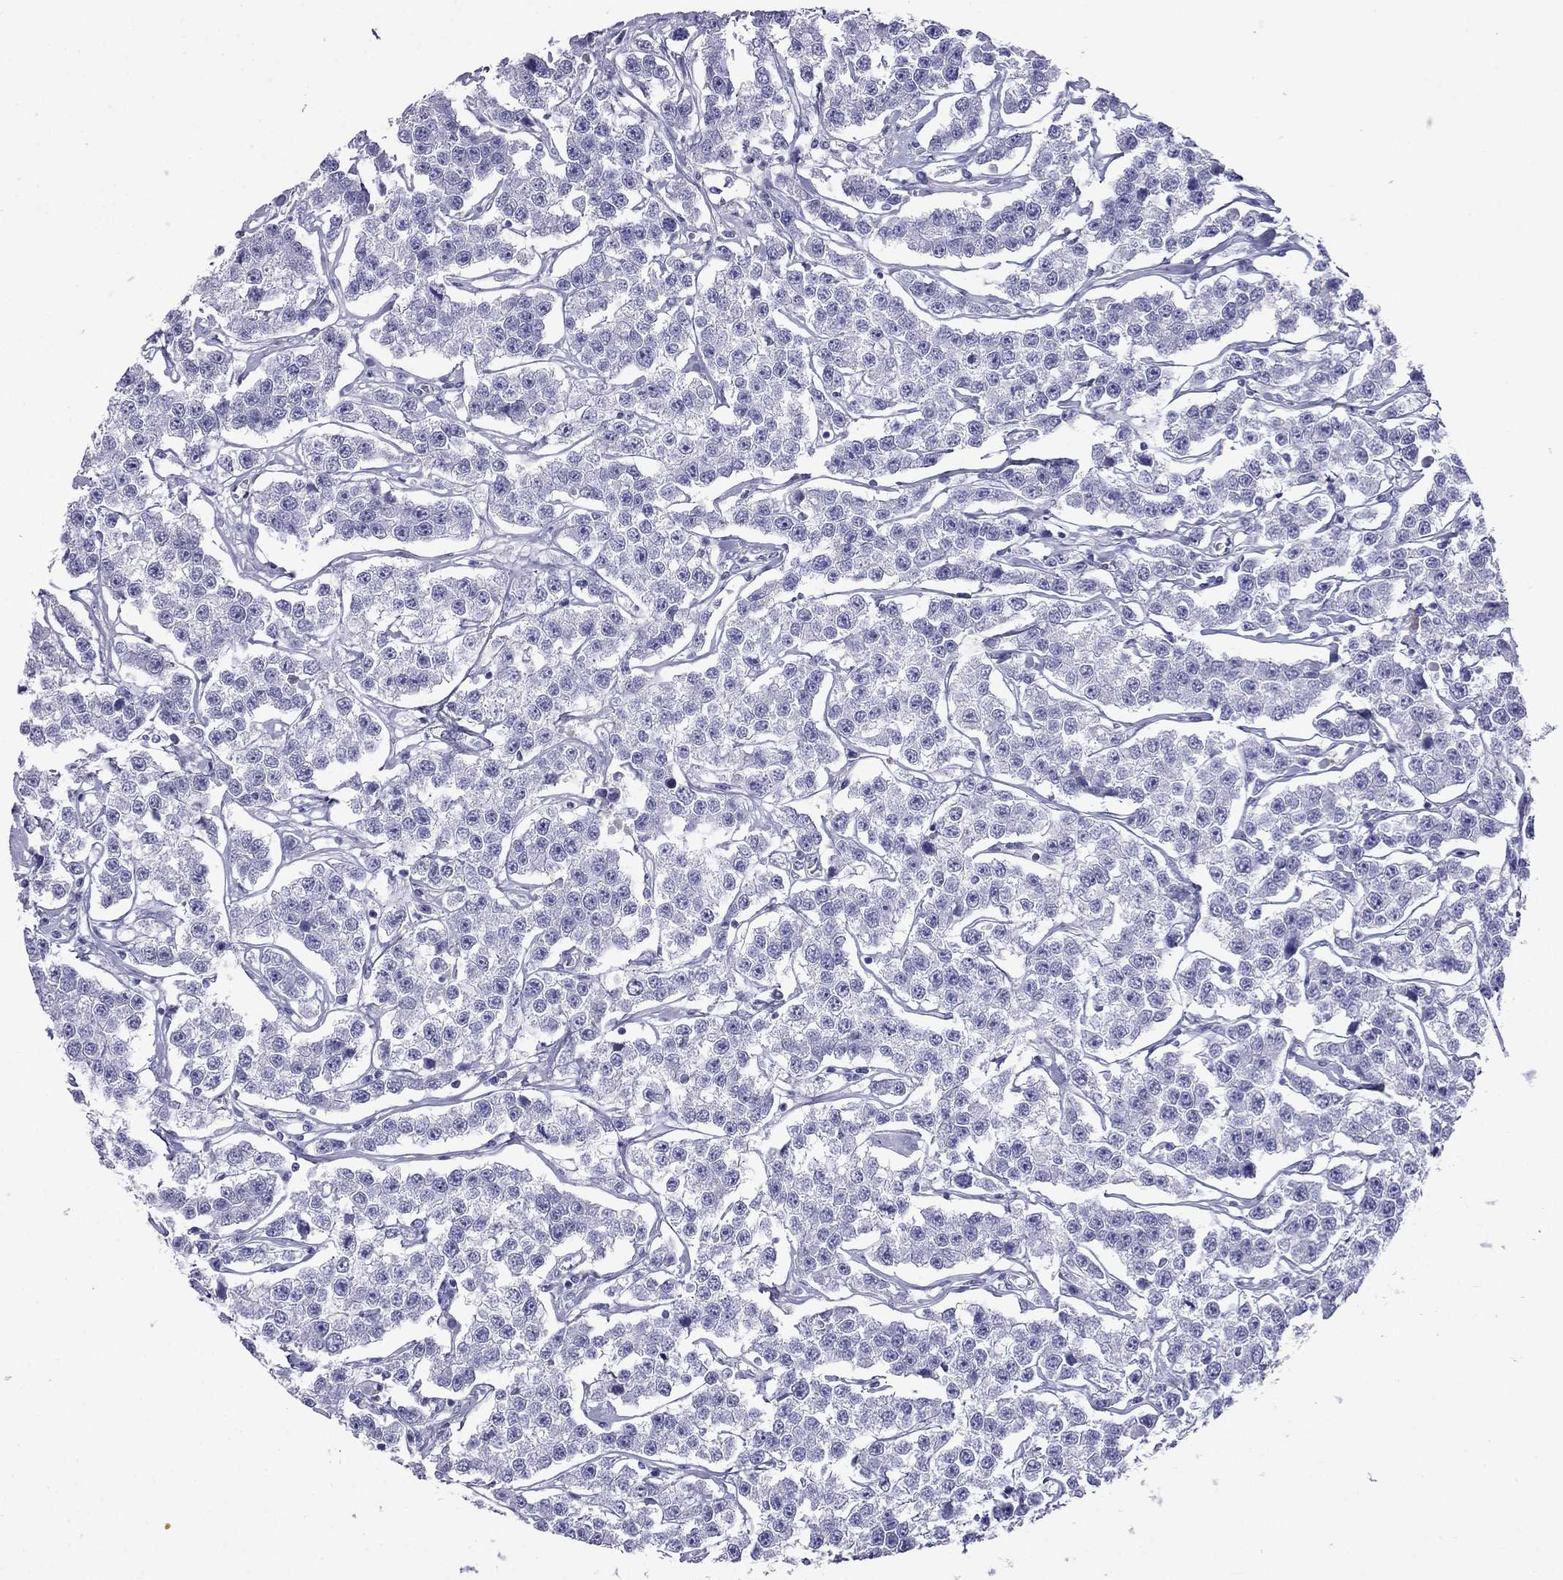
{"staining": {"intensity": "negative", "quantity": "none", "location": "none"}, "tissue": "testis cancer", "cell_type": "Tumor cells", "image_type": "cancer", "snomed": [{"axis": "morphology", "description": "Seminoma, NOS"}, {"axis": "topography", "description": "Testis"}], "caption": "Testis cancer stained for a protein using immunohistochemistry (IHC) demonstrates no expression tumor cells.", "gene": "ARR3", "patient": {"sex": "male", "age": 59}}